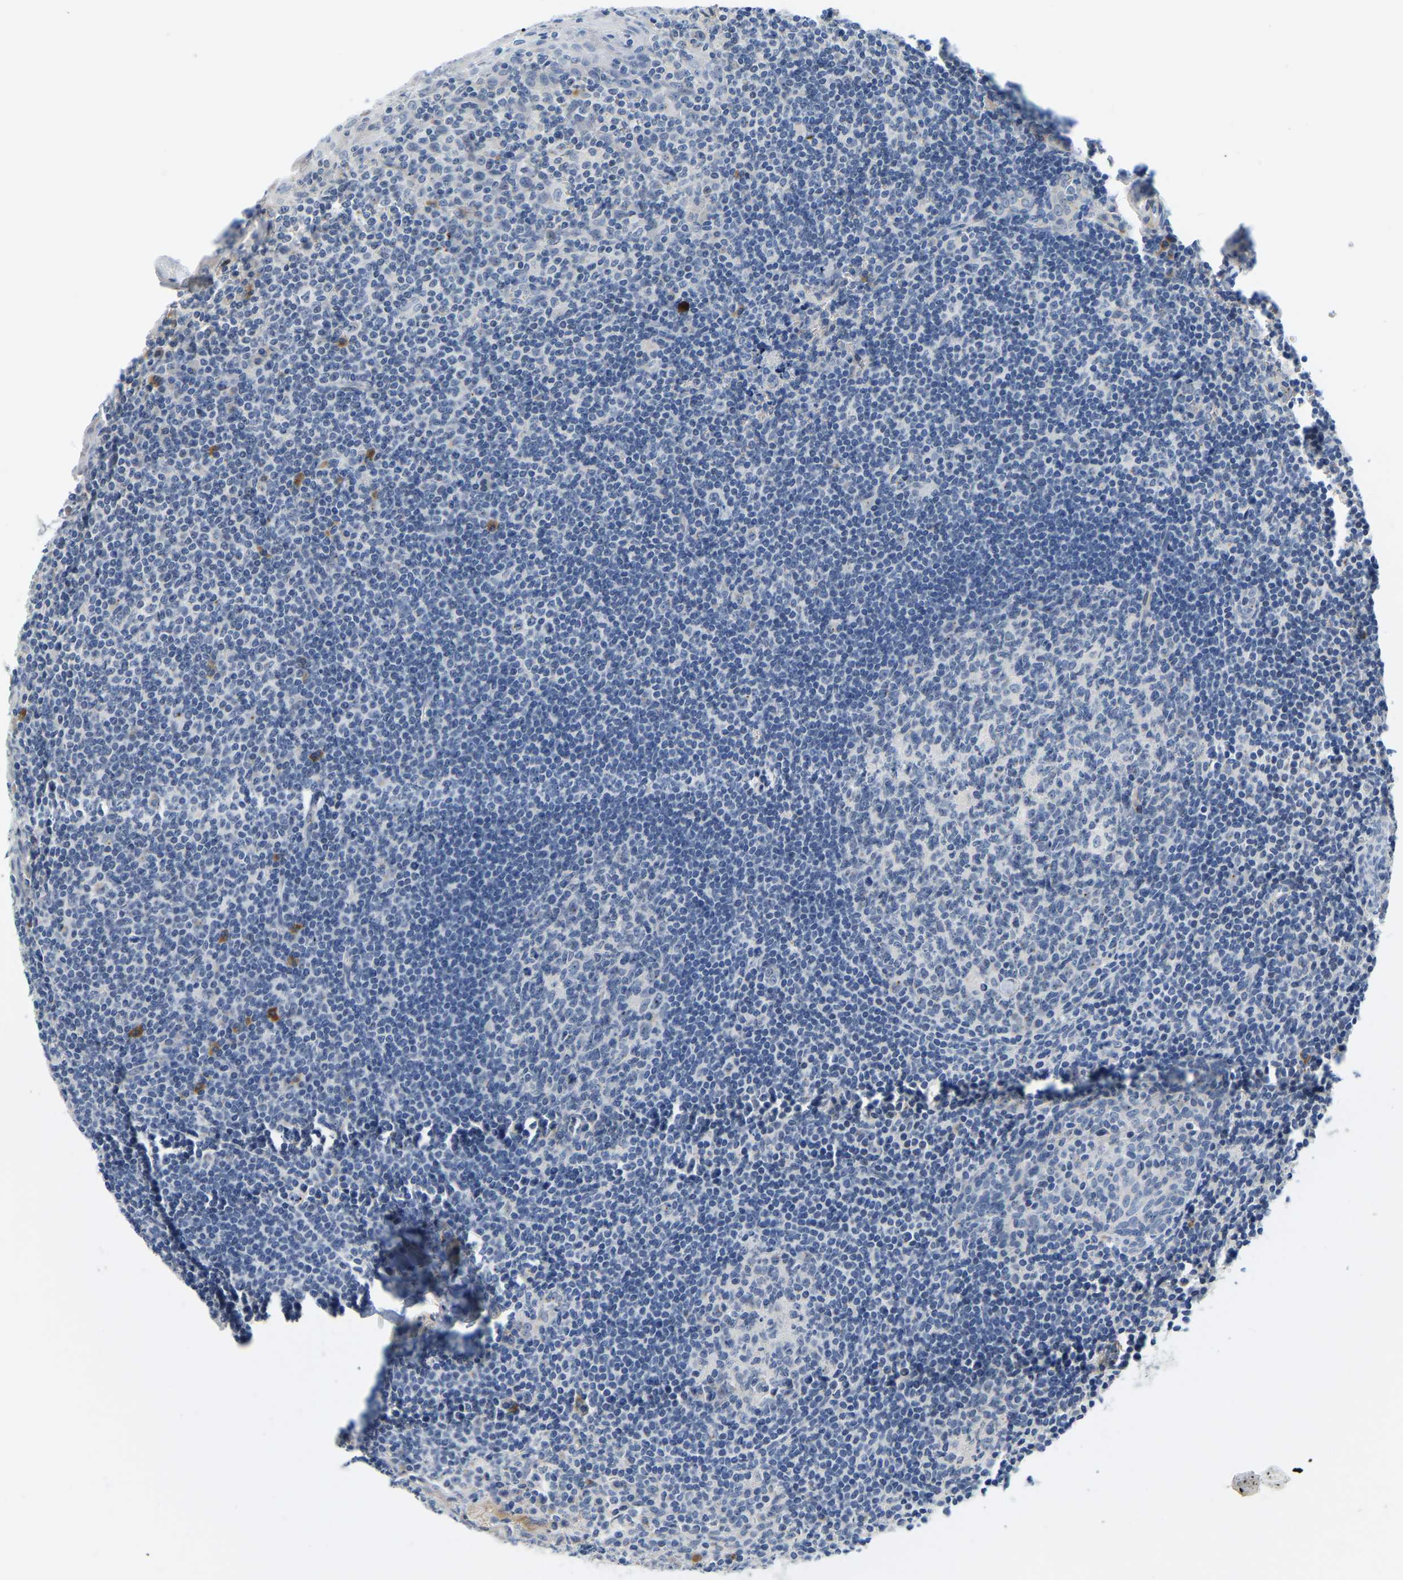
{"staining": {"intensity": "negative", "quantity": "none", "location": "none"}, "tissue": "tonsil", "cell_type": "Germinal center cells", "image_type": "normal", "snomed": [{"axis": "morphology", "description": "Normal tissue, NOS"}, {"axis": "topography", "description": "Tonsil"}], "caption": "IHC photomicrograph of unremarkable tonsil: human tonsil stained with DAB displays no significant protein positivity in germinal center cells.", "gene": "LIAS", "patient": {"sex": "male", "age": 37}}